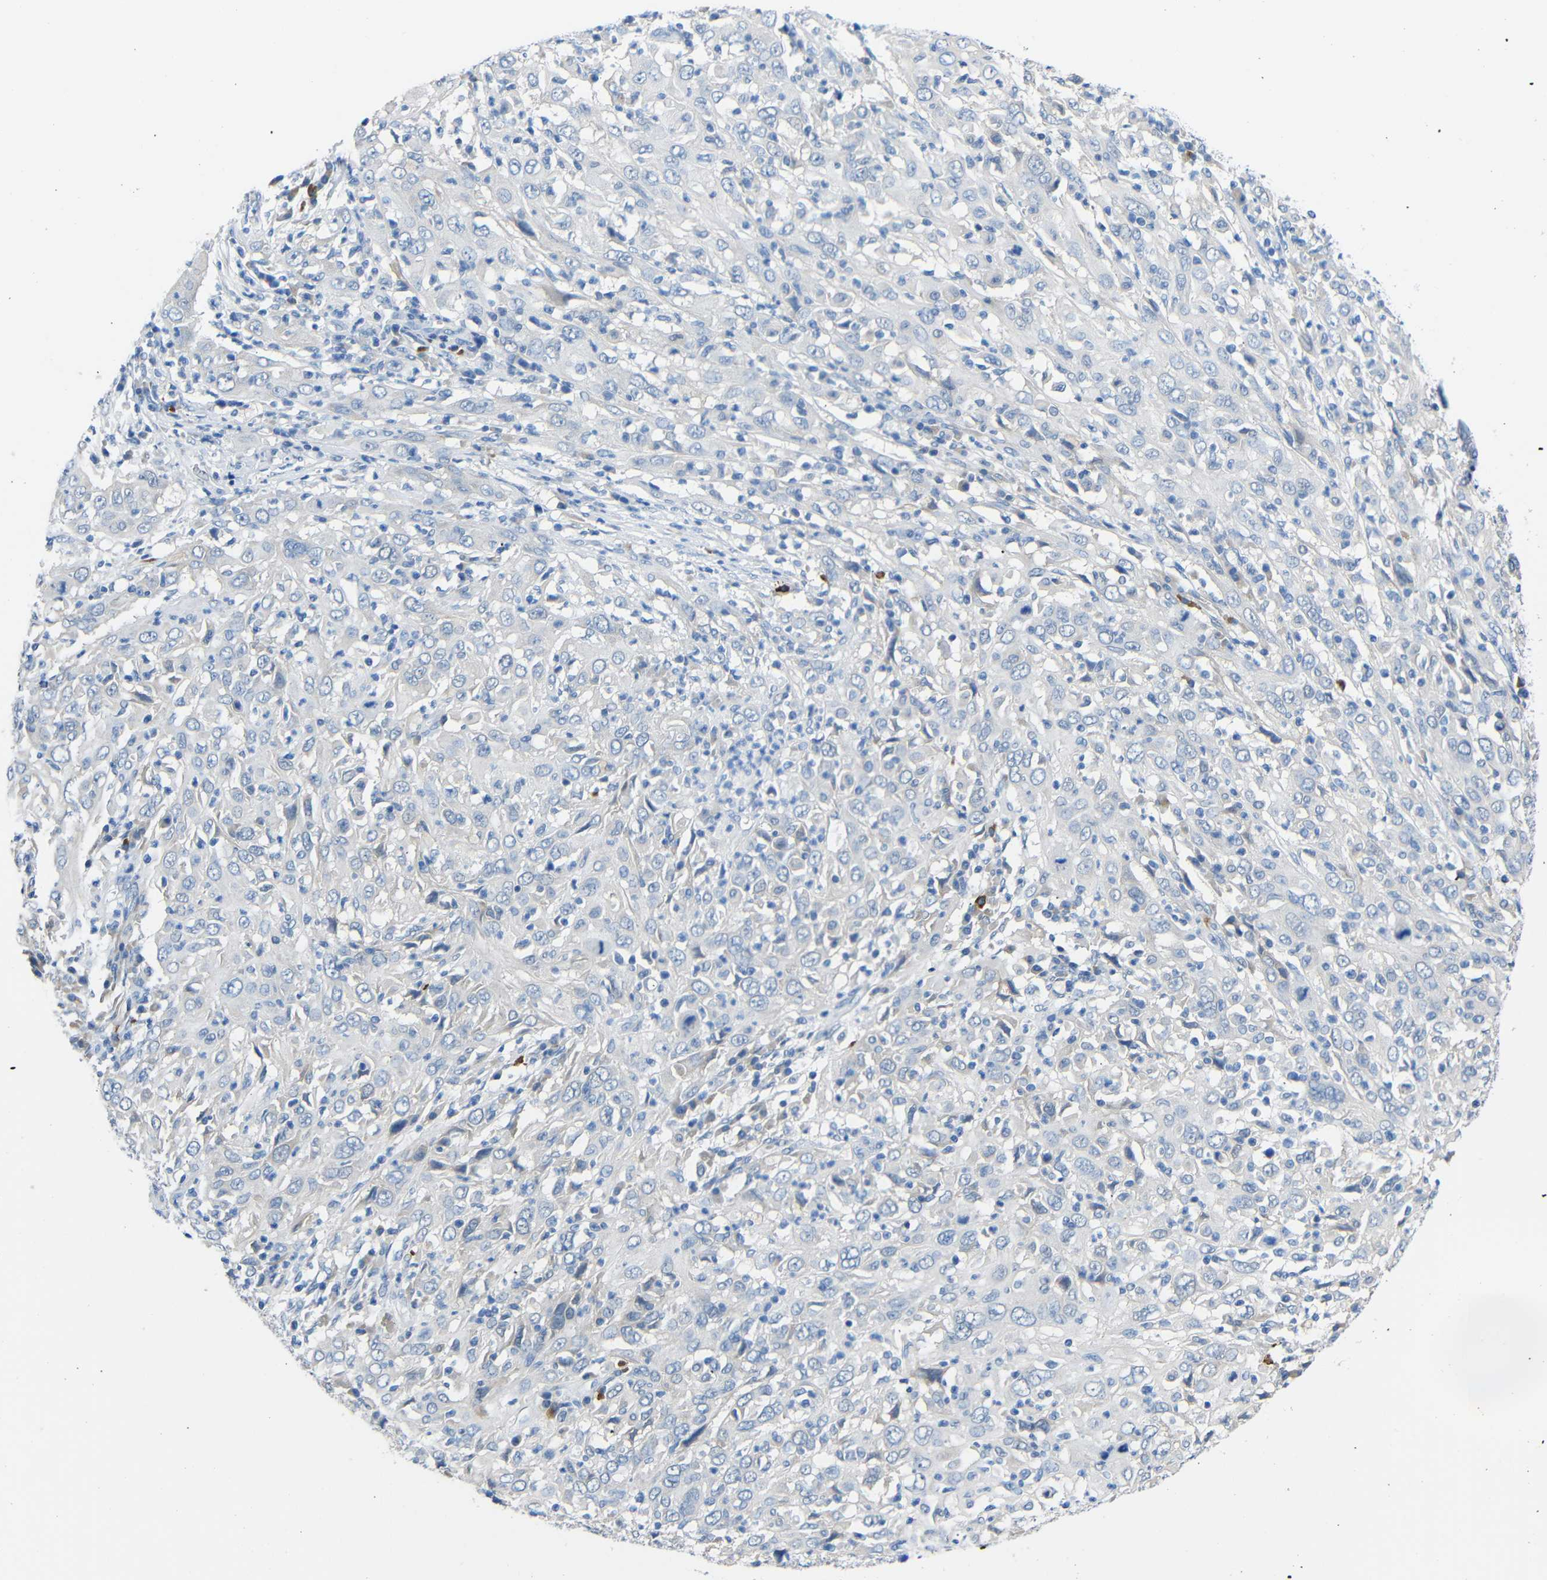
{"staining": {"intensity": "negative", "quantity": "none", "location": "none"}, "tissue": "cervical cancer", "cell_type": "Tumor cells", "image_type": "cancer", "snomed": [{"axis": "morphology", "description": "Squamous cell carcinoma, NOS"}, {"axis": "topography", "description": "Cervix"}], "caption": "IHC micrograph of cervical squamous cell carcinoma stained for a protein (brown), which exhibits no positivity in tumor cells.", "gene": "NEGR1", "patient": {"sex": "female", "age": 46}}